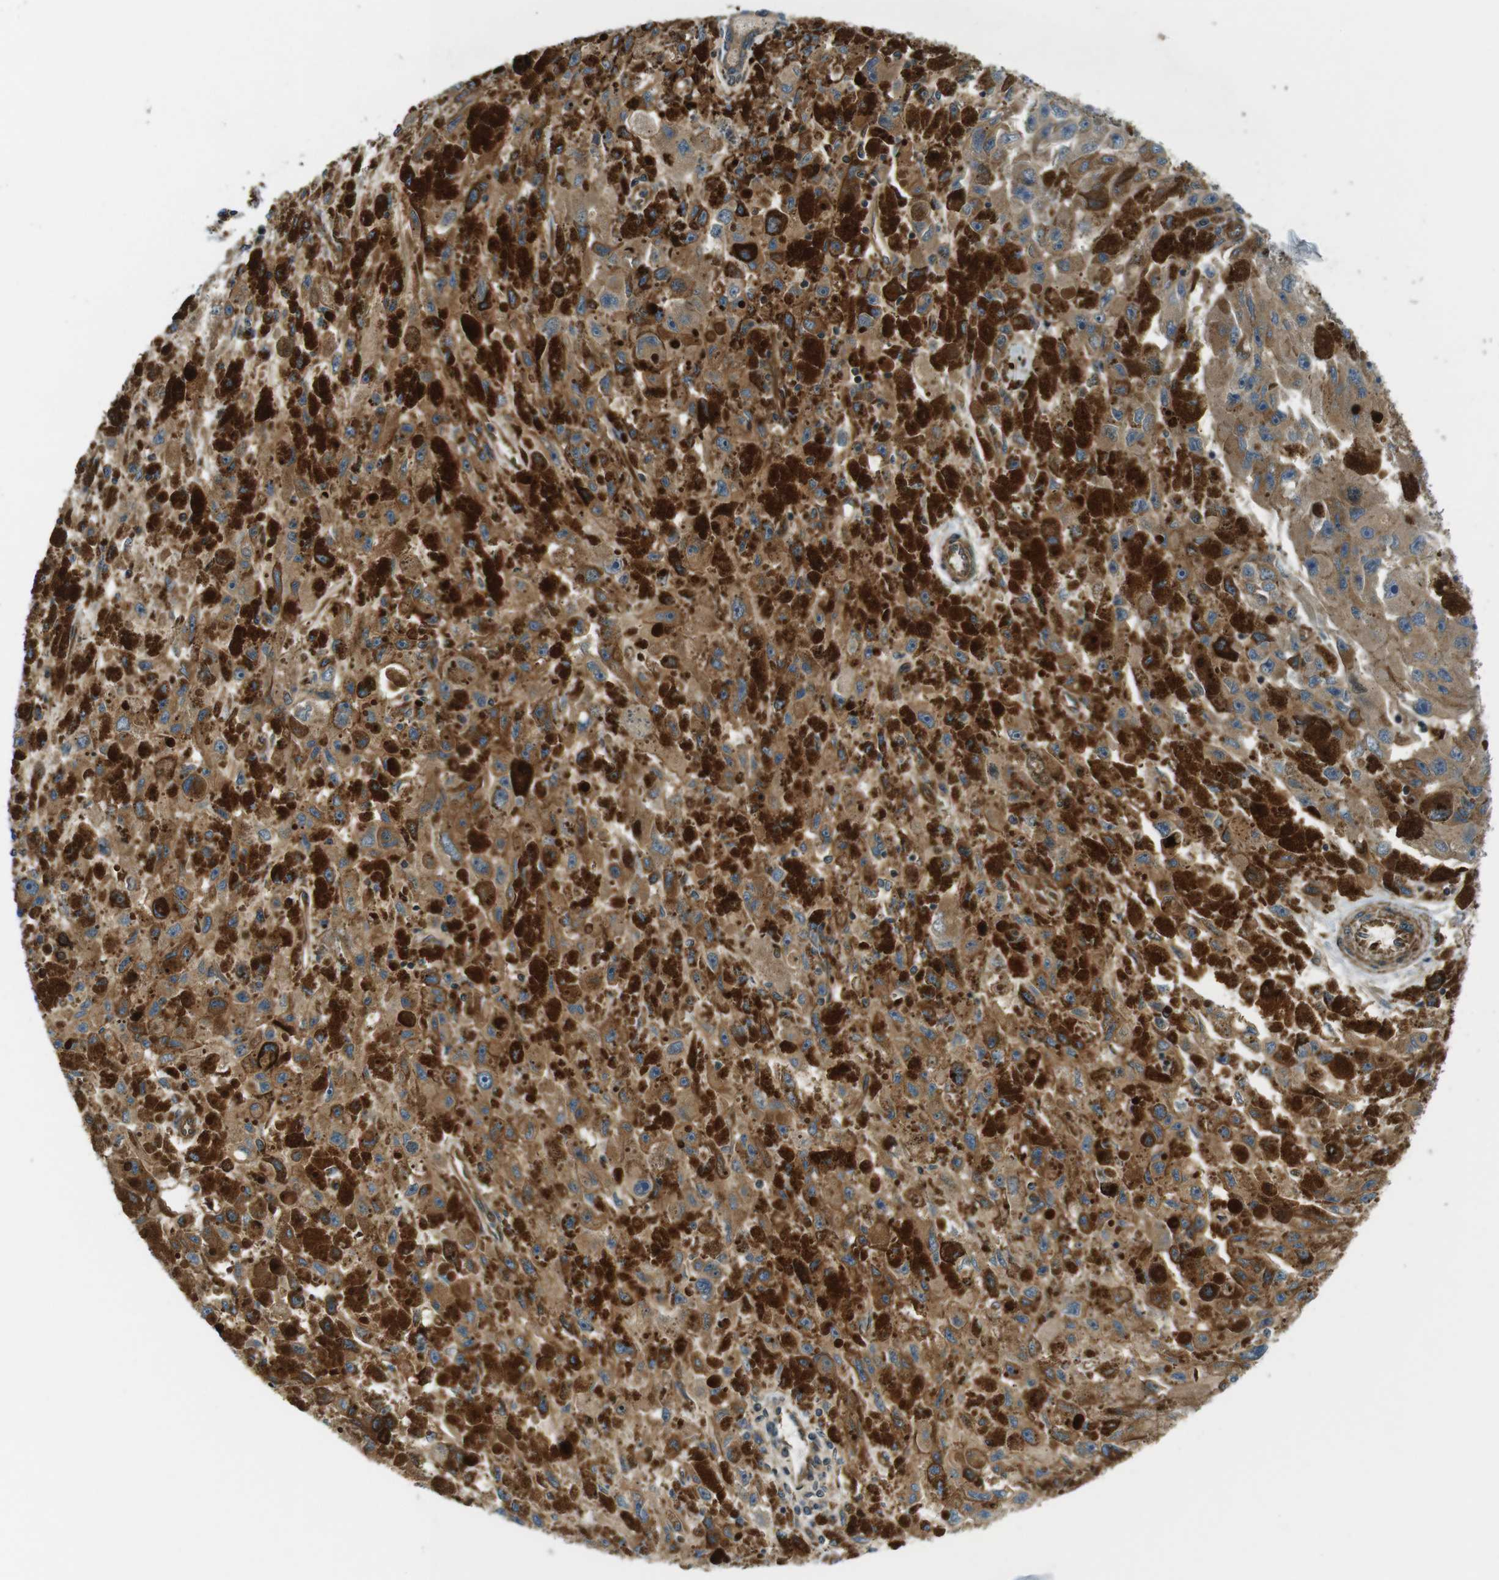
{"staining": {"intensity": "moderate", "quantity": ">75%", "location": "cytoplasmic/membranous"}, "tissue": "melanoma", "cell_type": "Tumor cells", "image_type": "cancer", "snomed": [{"axis": "morphology", "description": "Malignant melanoma, NOS"}, {"axis": "topography", "description": "Skin"}], "caption": "Moderate cytoplasmic/membranous positivity is present in about >75% of tumor cells in malignant melanoma.", "gene": "TSC1", "patient": {"sex": "female", "age": 104}}